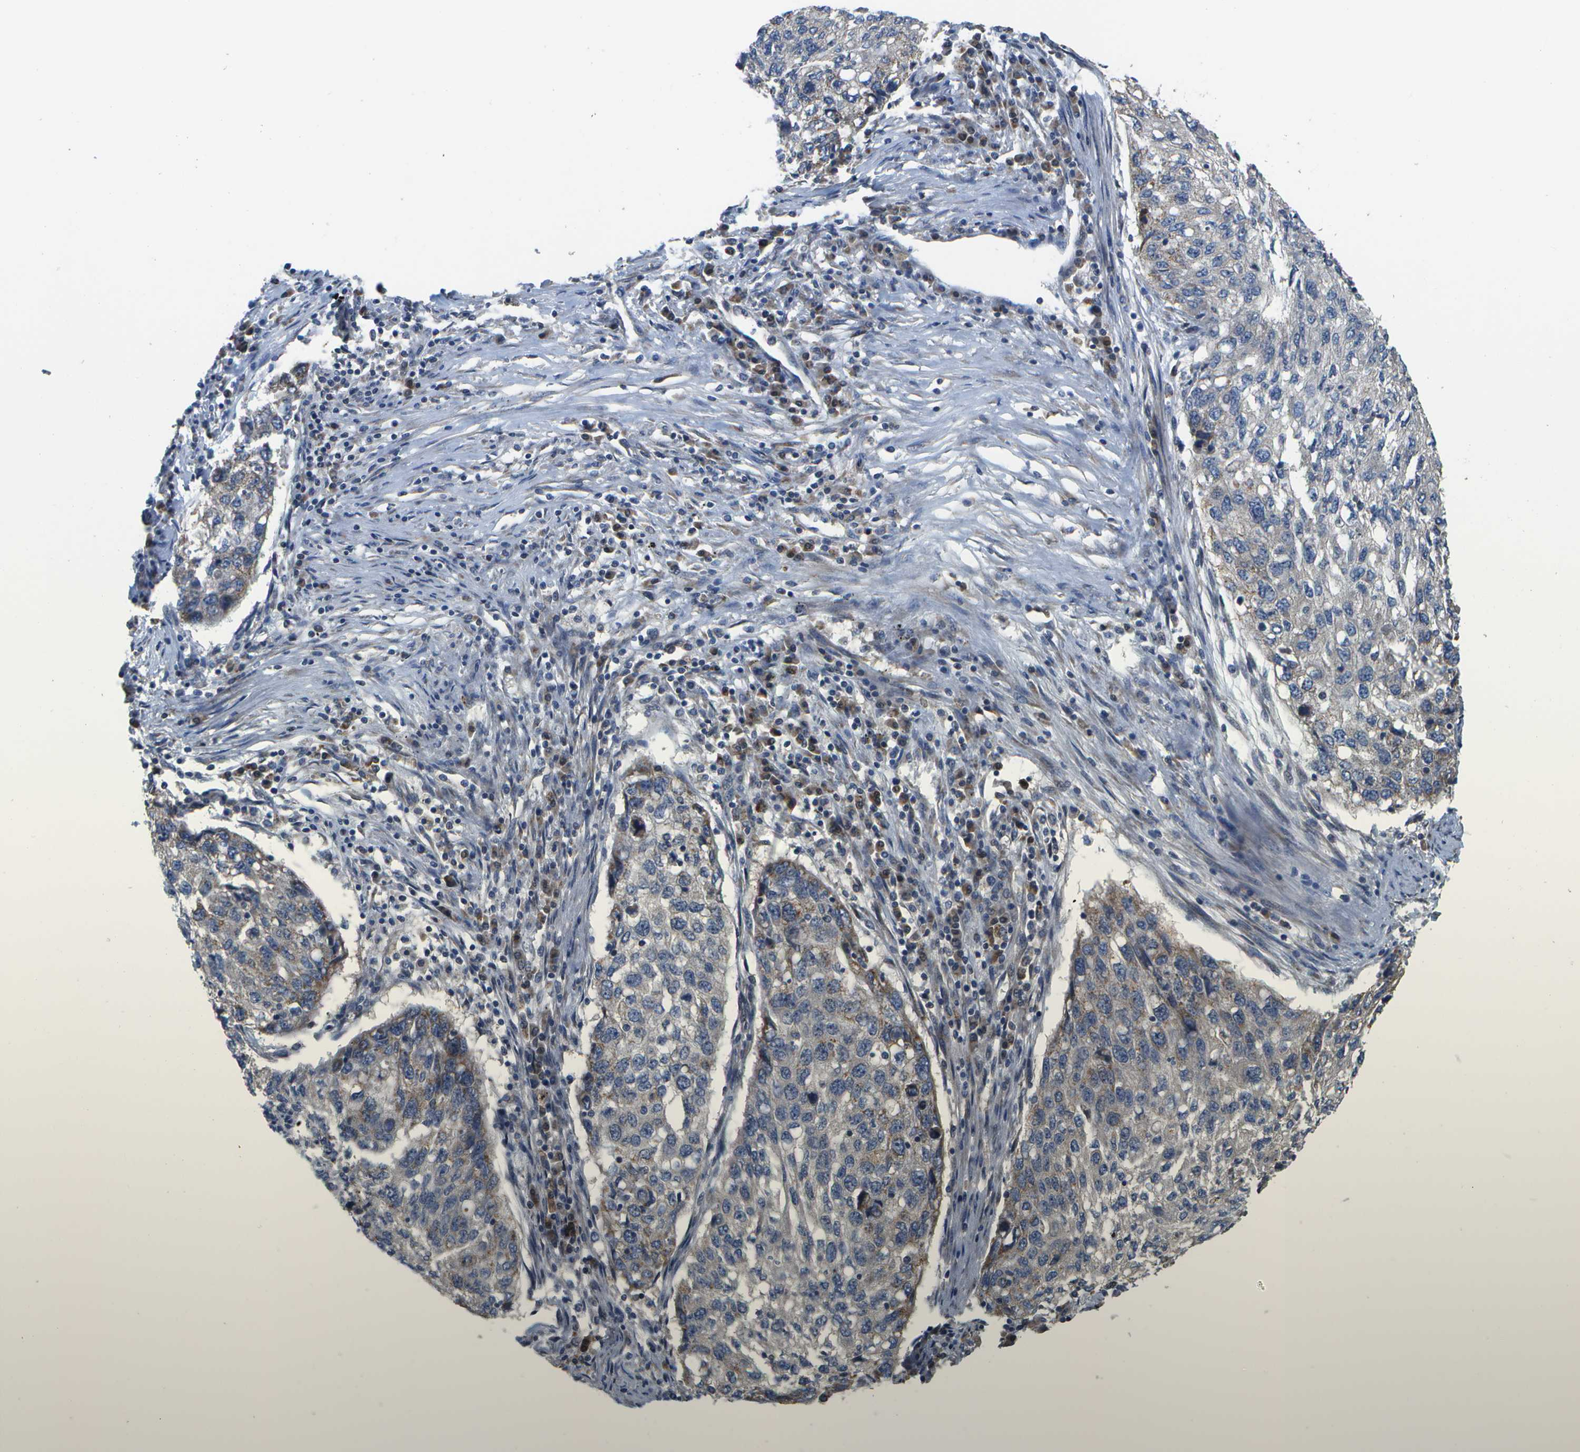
{"staining": {"intensity": "weak", "quantity": "25%-75%", "location": "cytoplasmic/membranous"}, "tissue": "lung cancer", "cell_type": "Tumor cells", "image_type": "cancer", "snomed": [{"axis": "morphology", "description": "Squamous cell carcinoma, NOS"}, {"axis": "topography", "description": "Lung"}], "caption": "The histopathology image shows immunohistochemical staining of lung cancer (squamous cell carcinoma). There is weak cytoplasmic/membranous staining is present in approximately 25%-75% of tumor cells.", "gene": "HADHA", "patient": {"sex": "female", "age": 63}}